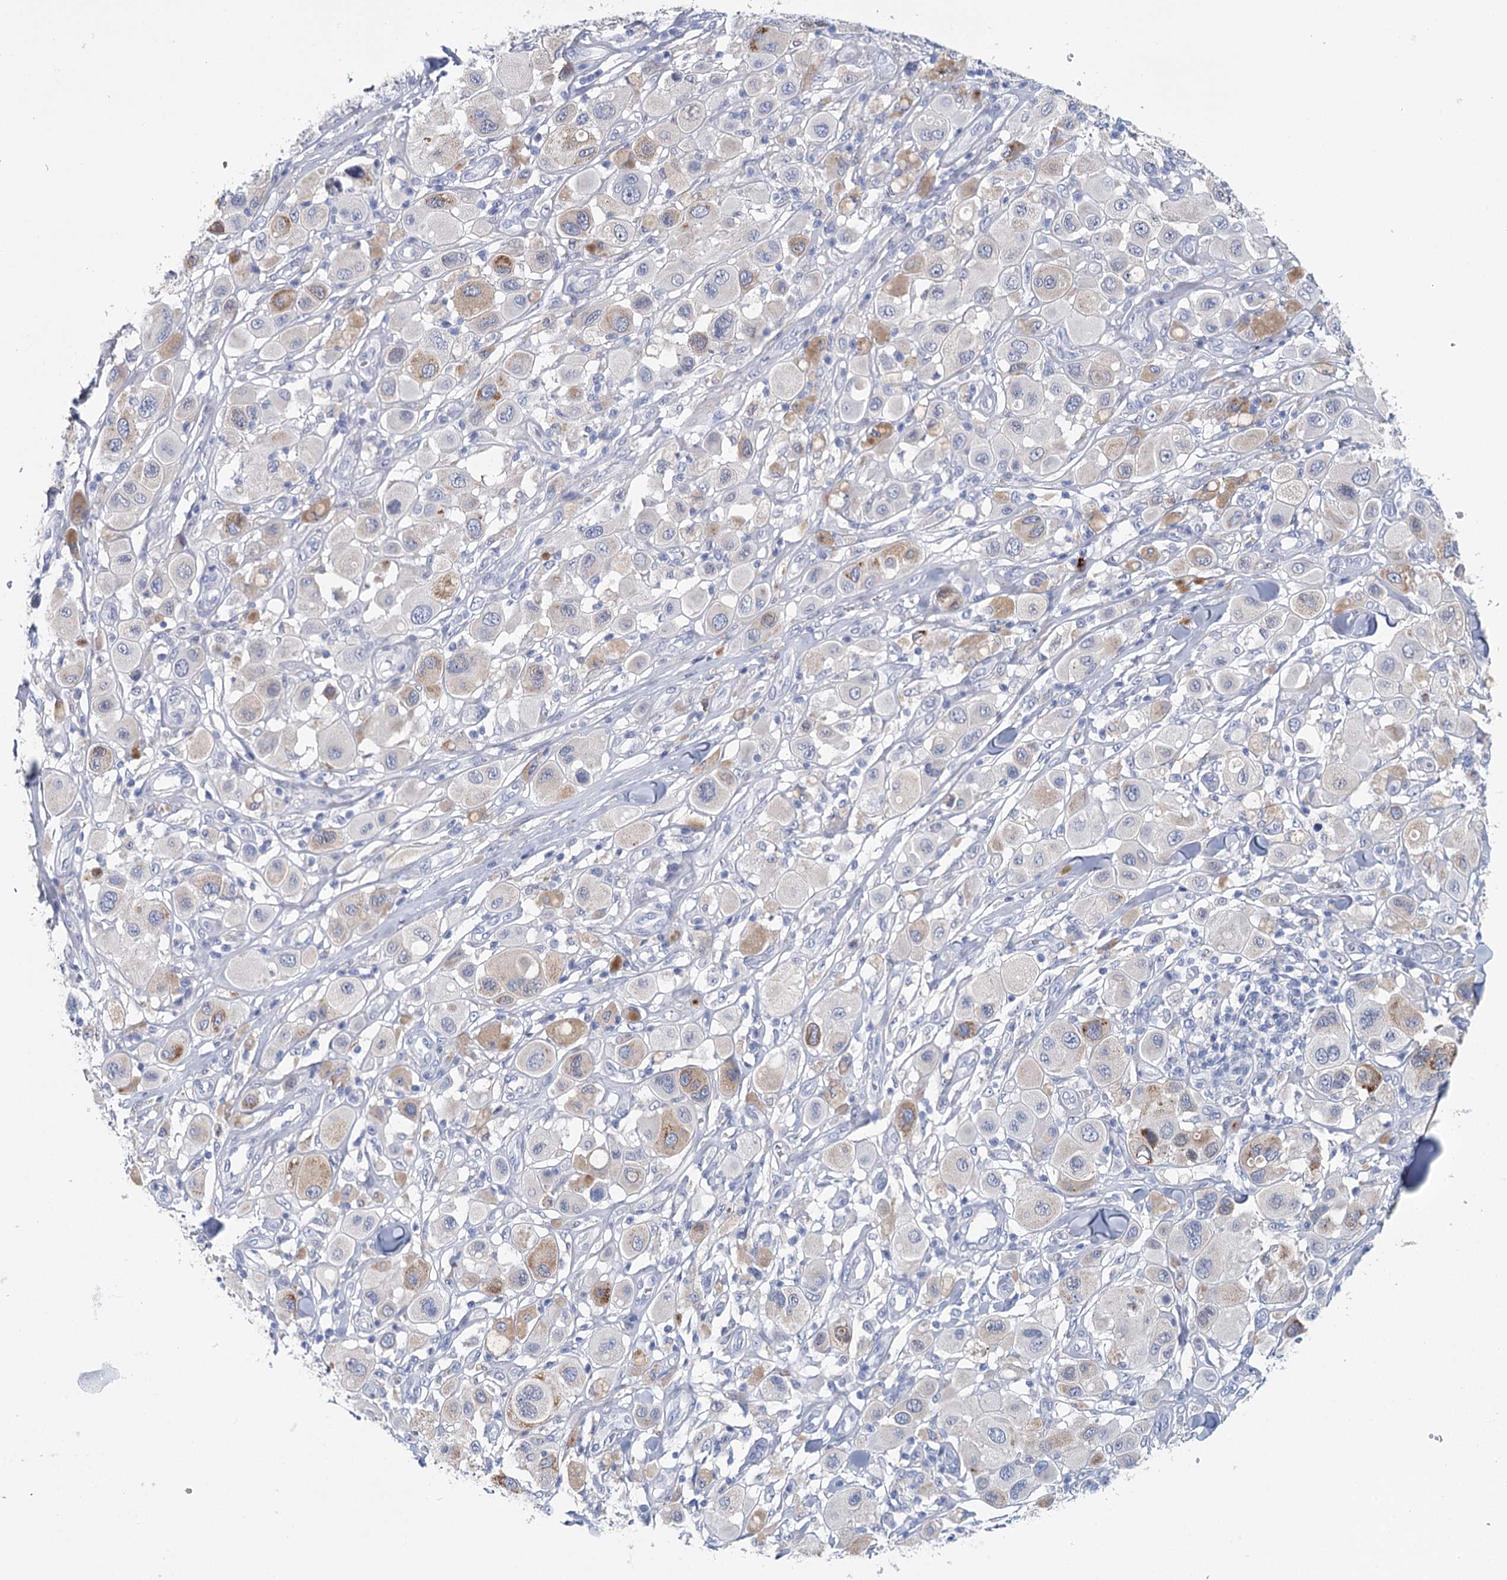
{"staining": {"intensity": "weak", "quantity": "<25%", "location": "cytoplasmic/membranous"}, "tissue": "melanoma", "cell_type": "Tumor cells", "image_type": "cancer", "snomed": [{"axis": "morphology", "description": "Malignant melanoma, Metastatic site"}, {"axis": "topography", "description": "Skin"}], "caption": "A high-resolution histopathology image shows IHC staining of malignant melanoma (metastatic site), which exhibits no significant positivity in tumor cells. (Brightfield microscopy of DAB immunohistochemistry (IHC) at high magnification).", "gene": "METTL7B", "patient": {"sex": "male", "age": 41}}